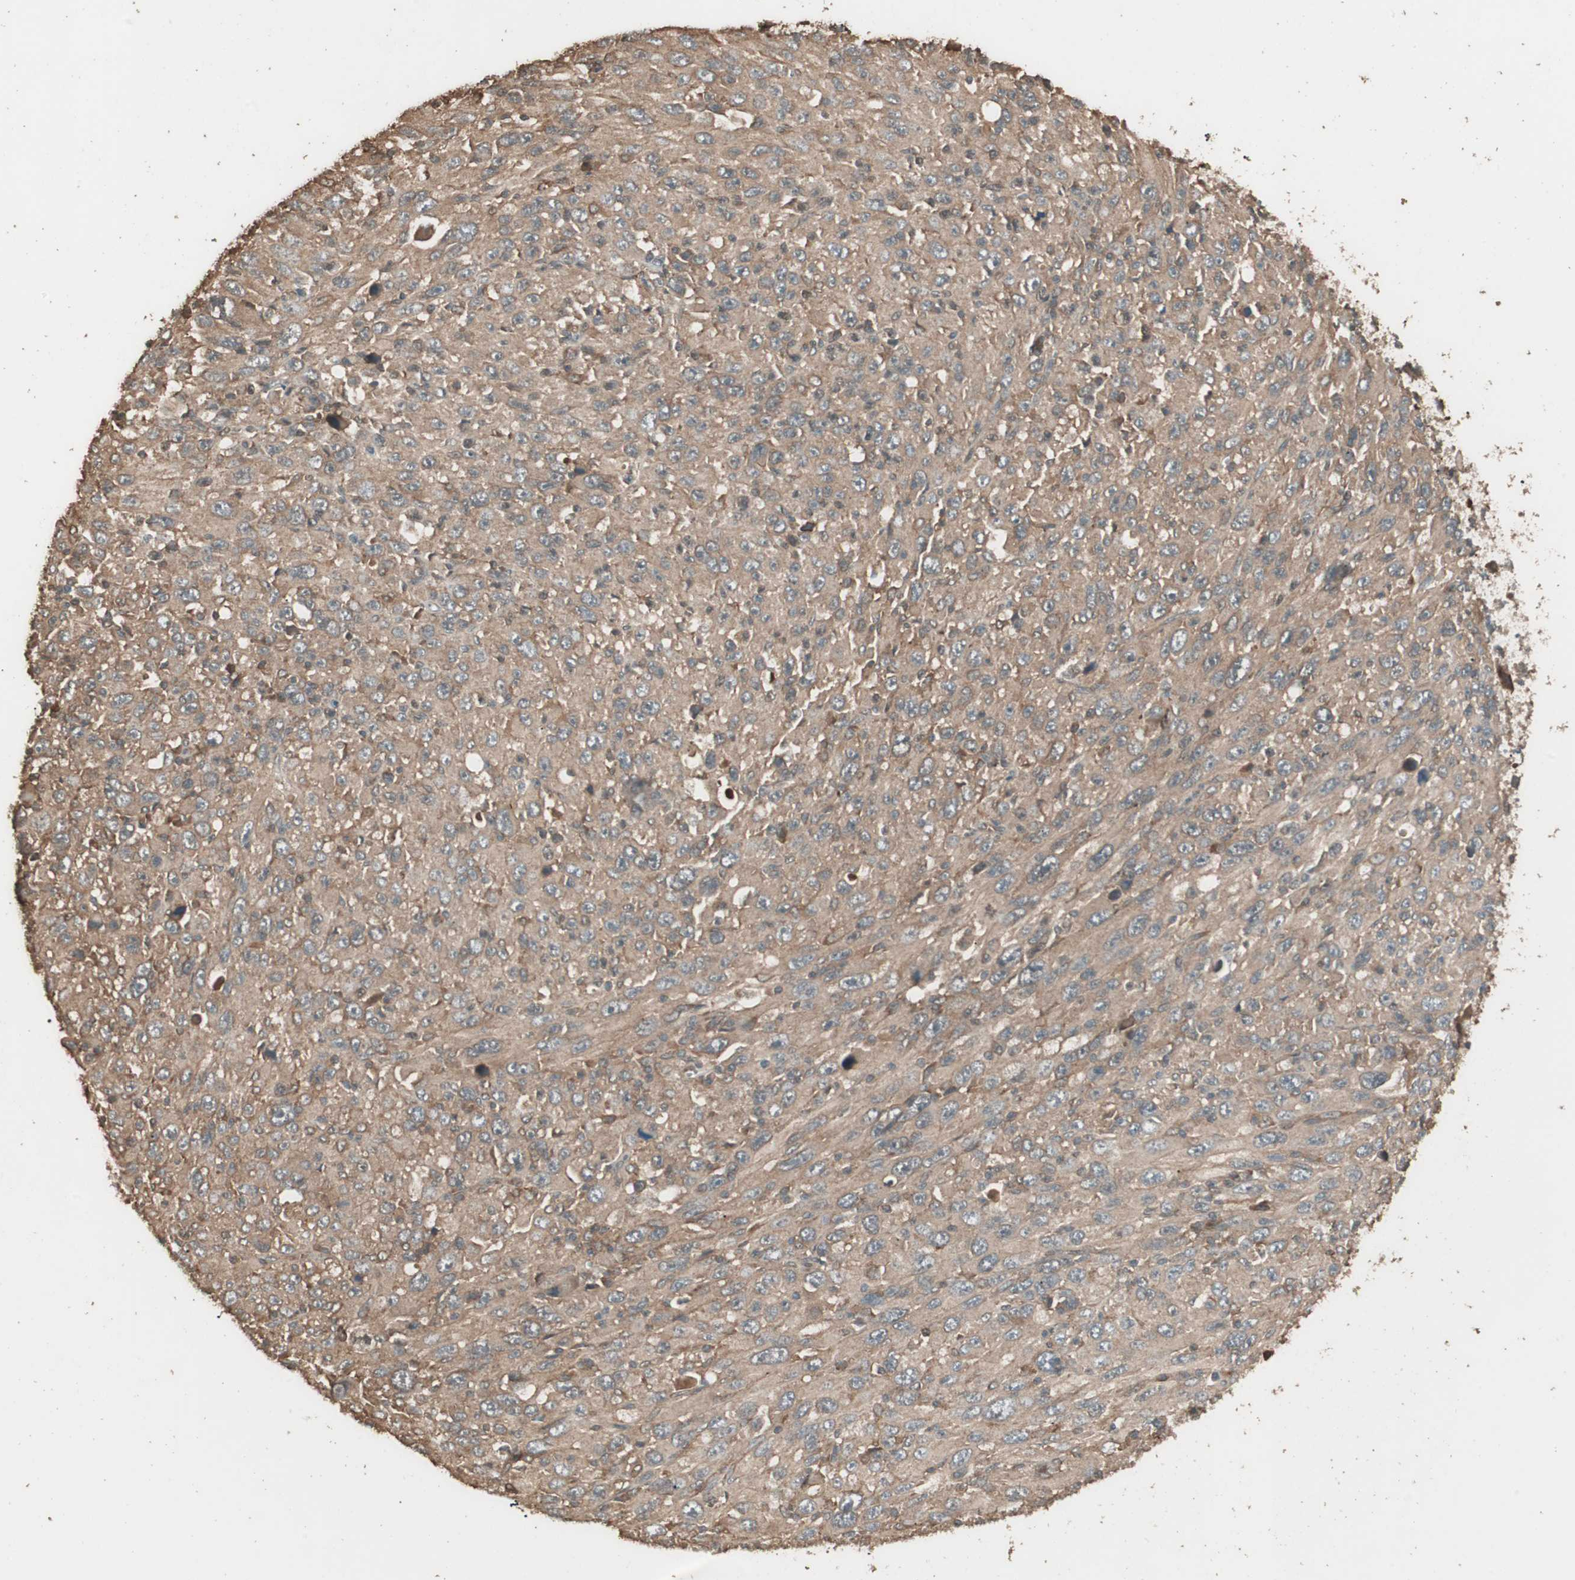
{"staining": {"intensity": "moderate", "quantity": ">75%", "location": "cytoplasmic/membranous"}, "tissue": "melanoma", "cell_type": "Tumor cells", "image_type": "cancer", "snomed": [{"axis": "morphology", "description": "Malignant melanoma, Metastatic site"}, {"axis": "topography", "description": "Skin"}], "caption": "Protein positivity by IHC demonstrates moderate cytoplasmic/membranous expression in approximately >75% of tumor cells in malignant melanoma (metastatic site).", "gene": "CCN4", "patient": {"sex": "female", "age": 56}}